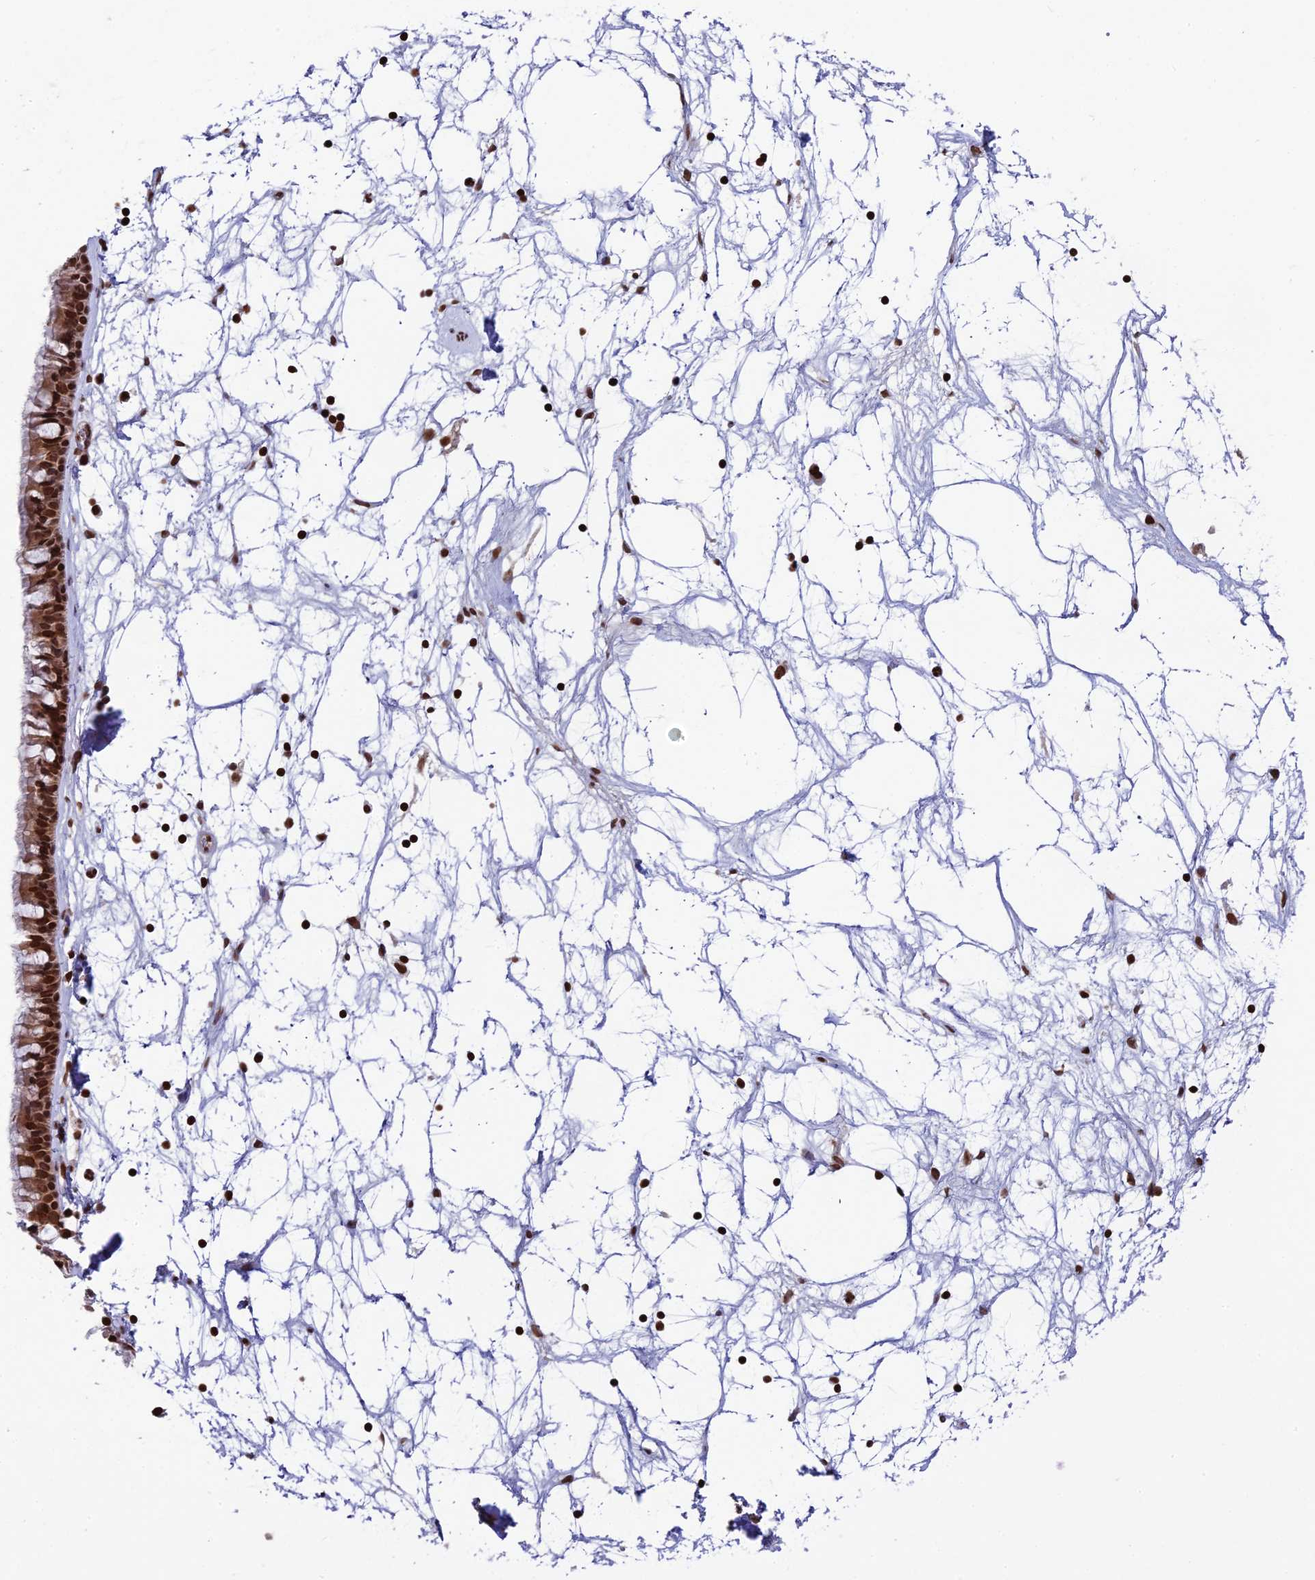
{"staining": {"intensity": "strong", "quantity": ">75%", "location": "cytoplasmic/membranous,nuclear"}, "tissue": "nasopharynx", "cell_type": "Respiratory epithelial cells", "image_type": "normal", "snomed": [{"axis": "morphology", "description": "Normal tissue, NOS"}, {"axis": "topography", "description": "Nasopharynx"}], "caption": "The image demonstrates immunohistochemical staining of normal nasopharynx. There is strong cytoplasmic/membranous,nuclear staining is appreciated in about >75% of respiratory epithelial cells. The staining is performed using DAB brown chromogen to label protein expression. The nuclei are counter-stained blue using hematoxylin.", "gene": "TET2", "patient": {"sex": "male", "age": 64}}